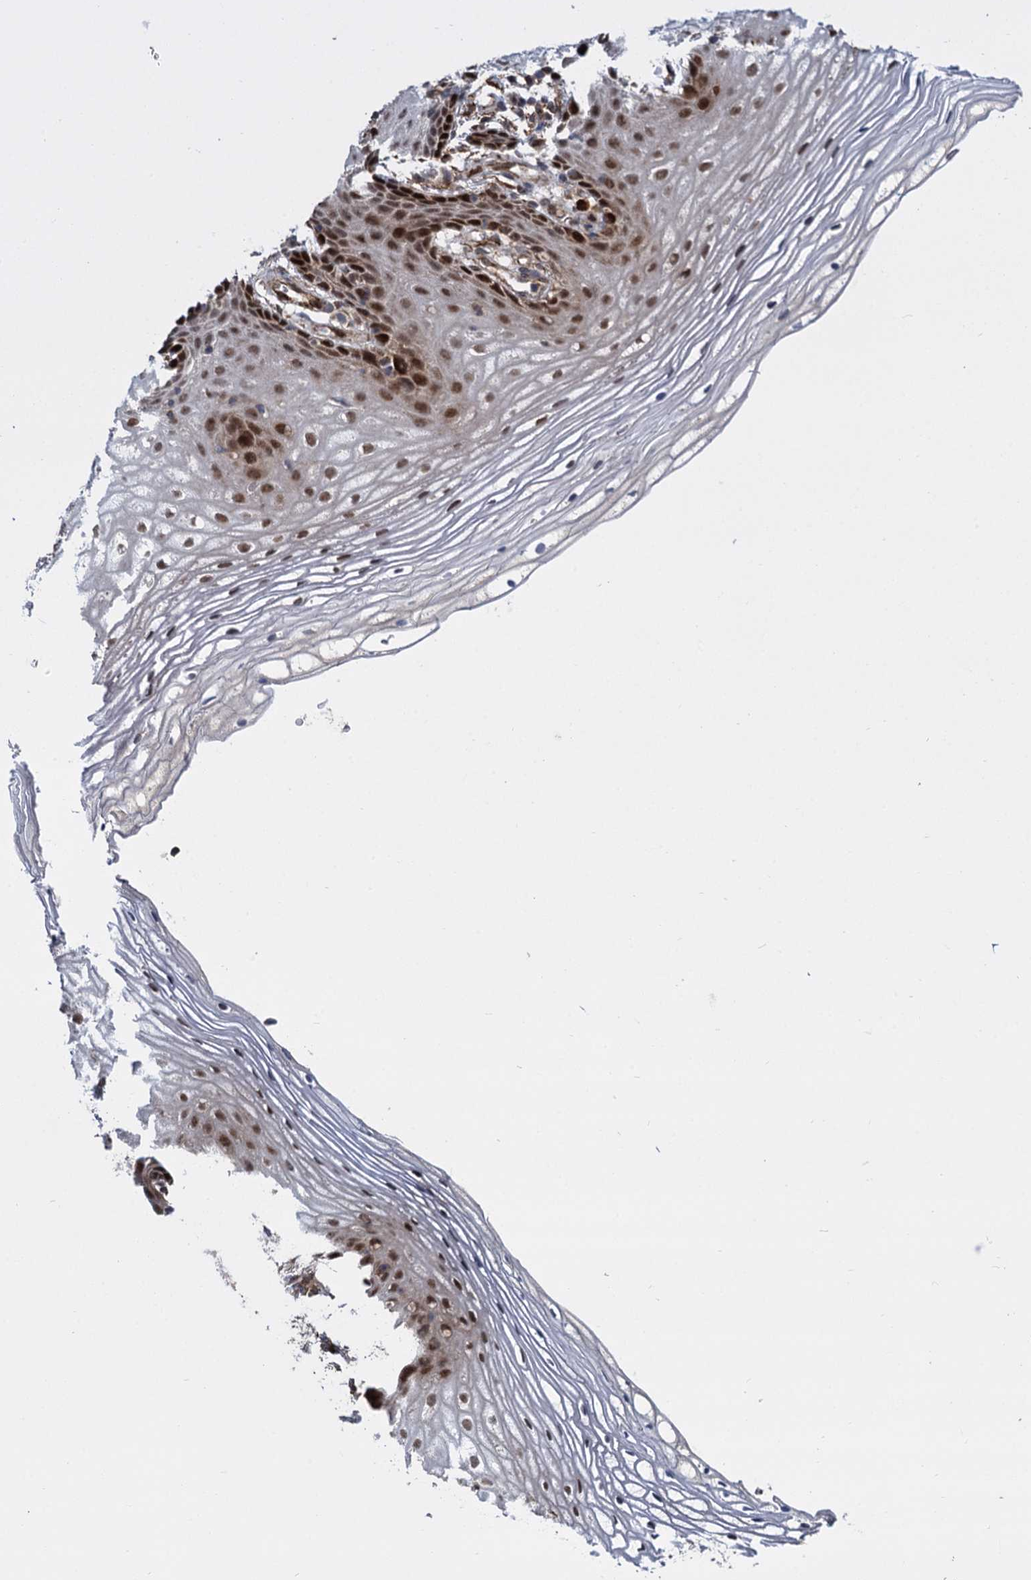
{"staining": {"intensity": "moderate", "quantity": "25%-75%", "location": "nuclear"}, "tissue": "vagina", "cell_type": "Squamous epithelial cells", "image_type": "normal", "snomed": [{"axis": "morphology", "description": "Normal tissue, NOS"}, {"axis": "topography", "description": "Vagina"}], "caption": "Moderate nuclear expression for a protein is seen in approximately 25%-75% of squamous epithelial cells of normal vagina using IHC.", "gene": "GAL3ST4", "patient": {"sex": "female", "age": 60}}